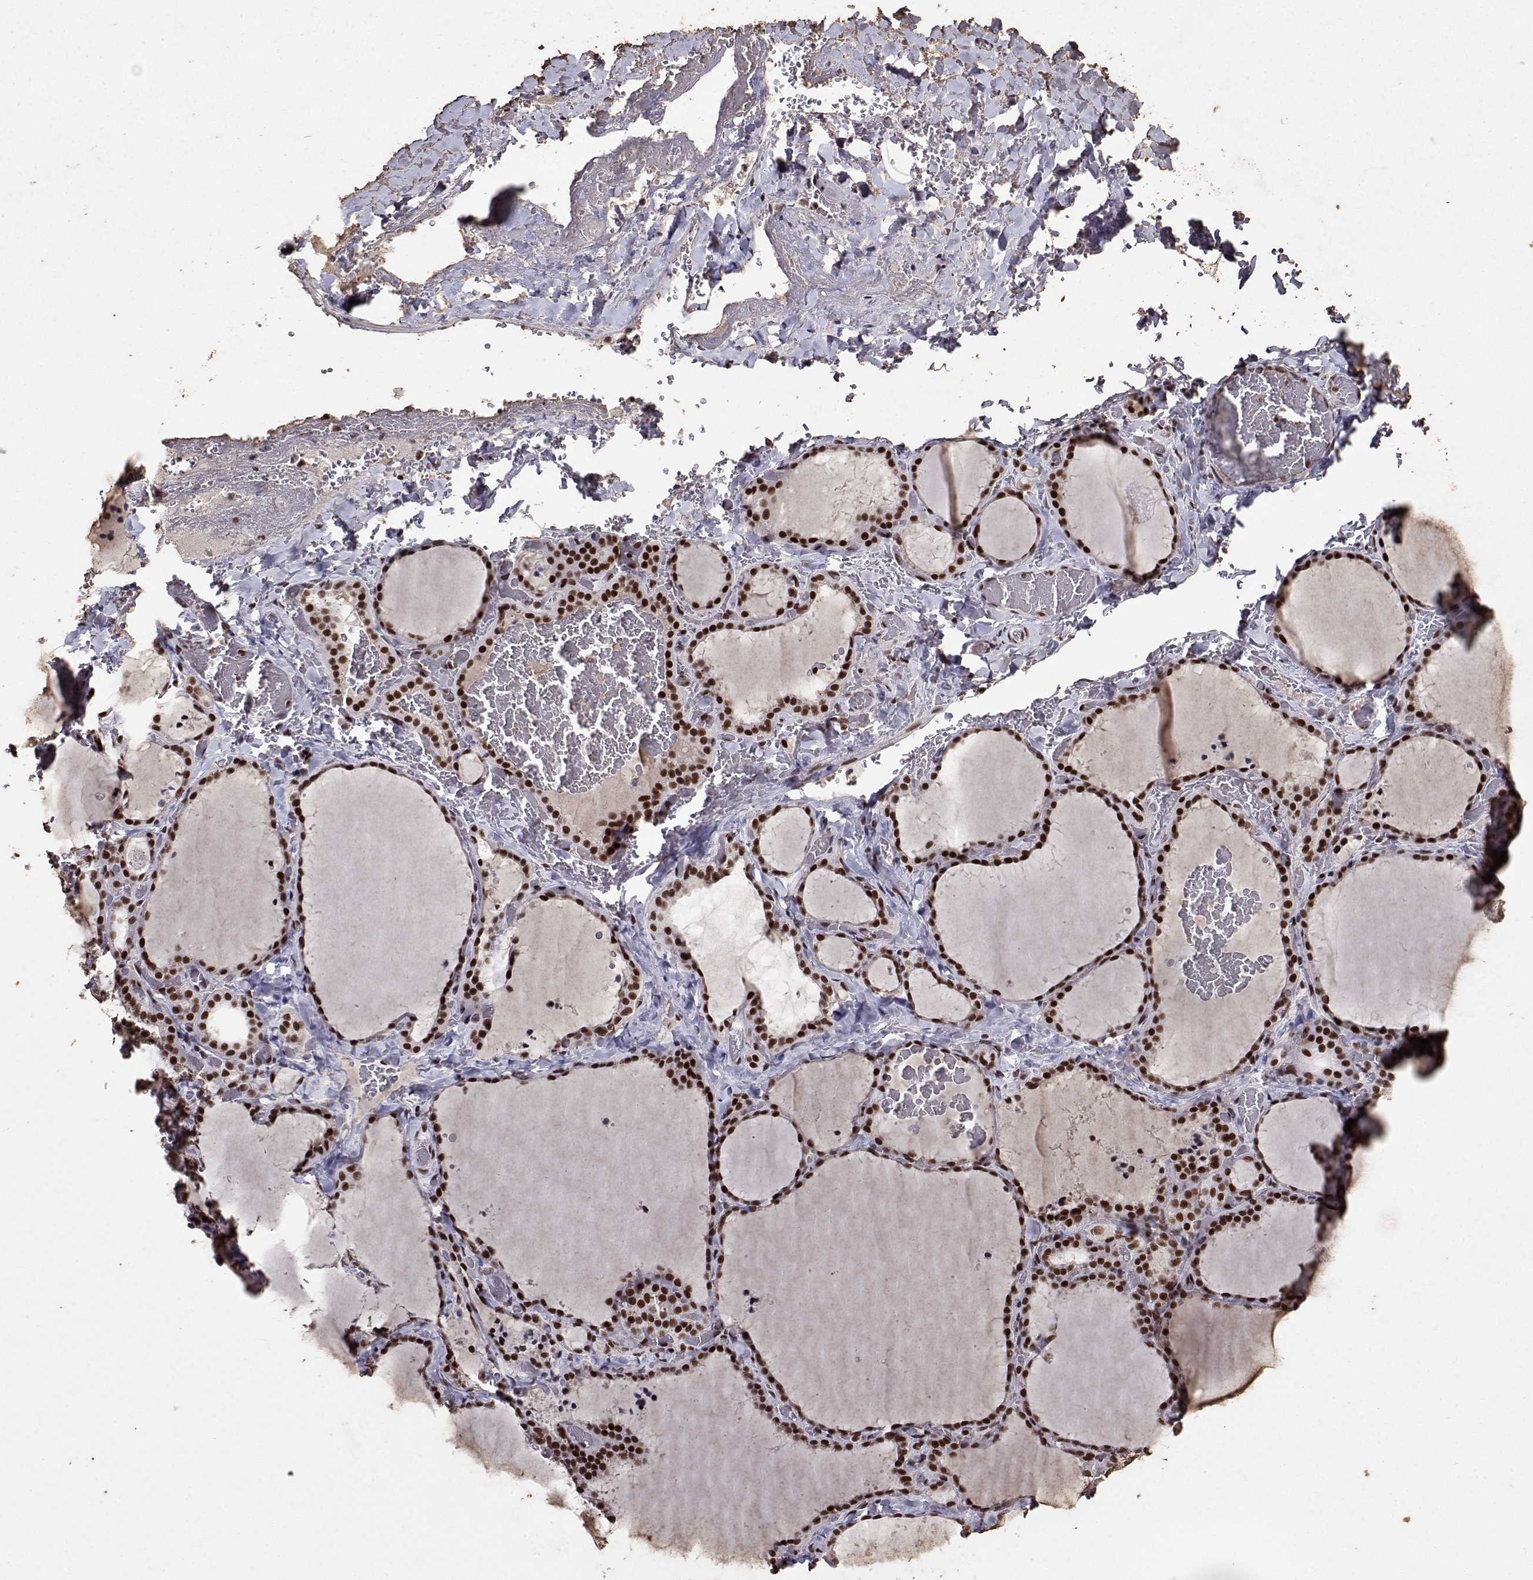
{"staining": {"intensity": "strong", "quantity": ">75%", "location": "nuclear"}, "tissue": "thyroid gland", "cell_type": "Glandular cells", "image_type": "normal", "snomed": [{"axis": "morphology", "description": "Normal tissue, NOS"}, {"axis": "topography", "description": "Thyroid gland"}], "caption": "The immunohistochemical stain labels strong nuclear expression in glandular cells of benign thyroid gland.", "gene": "TOE1", "patient": {"sex": "female", "age": 22}}